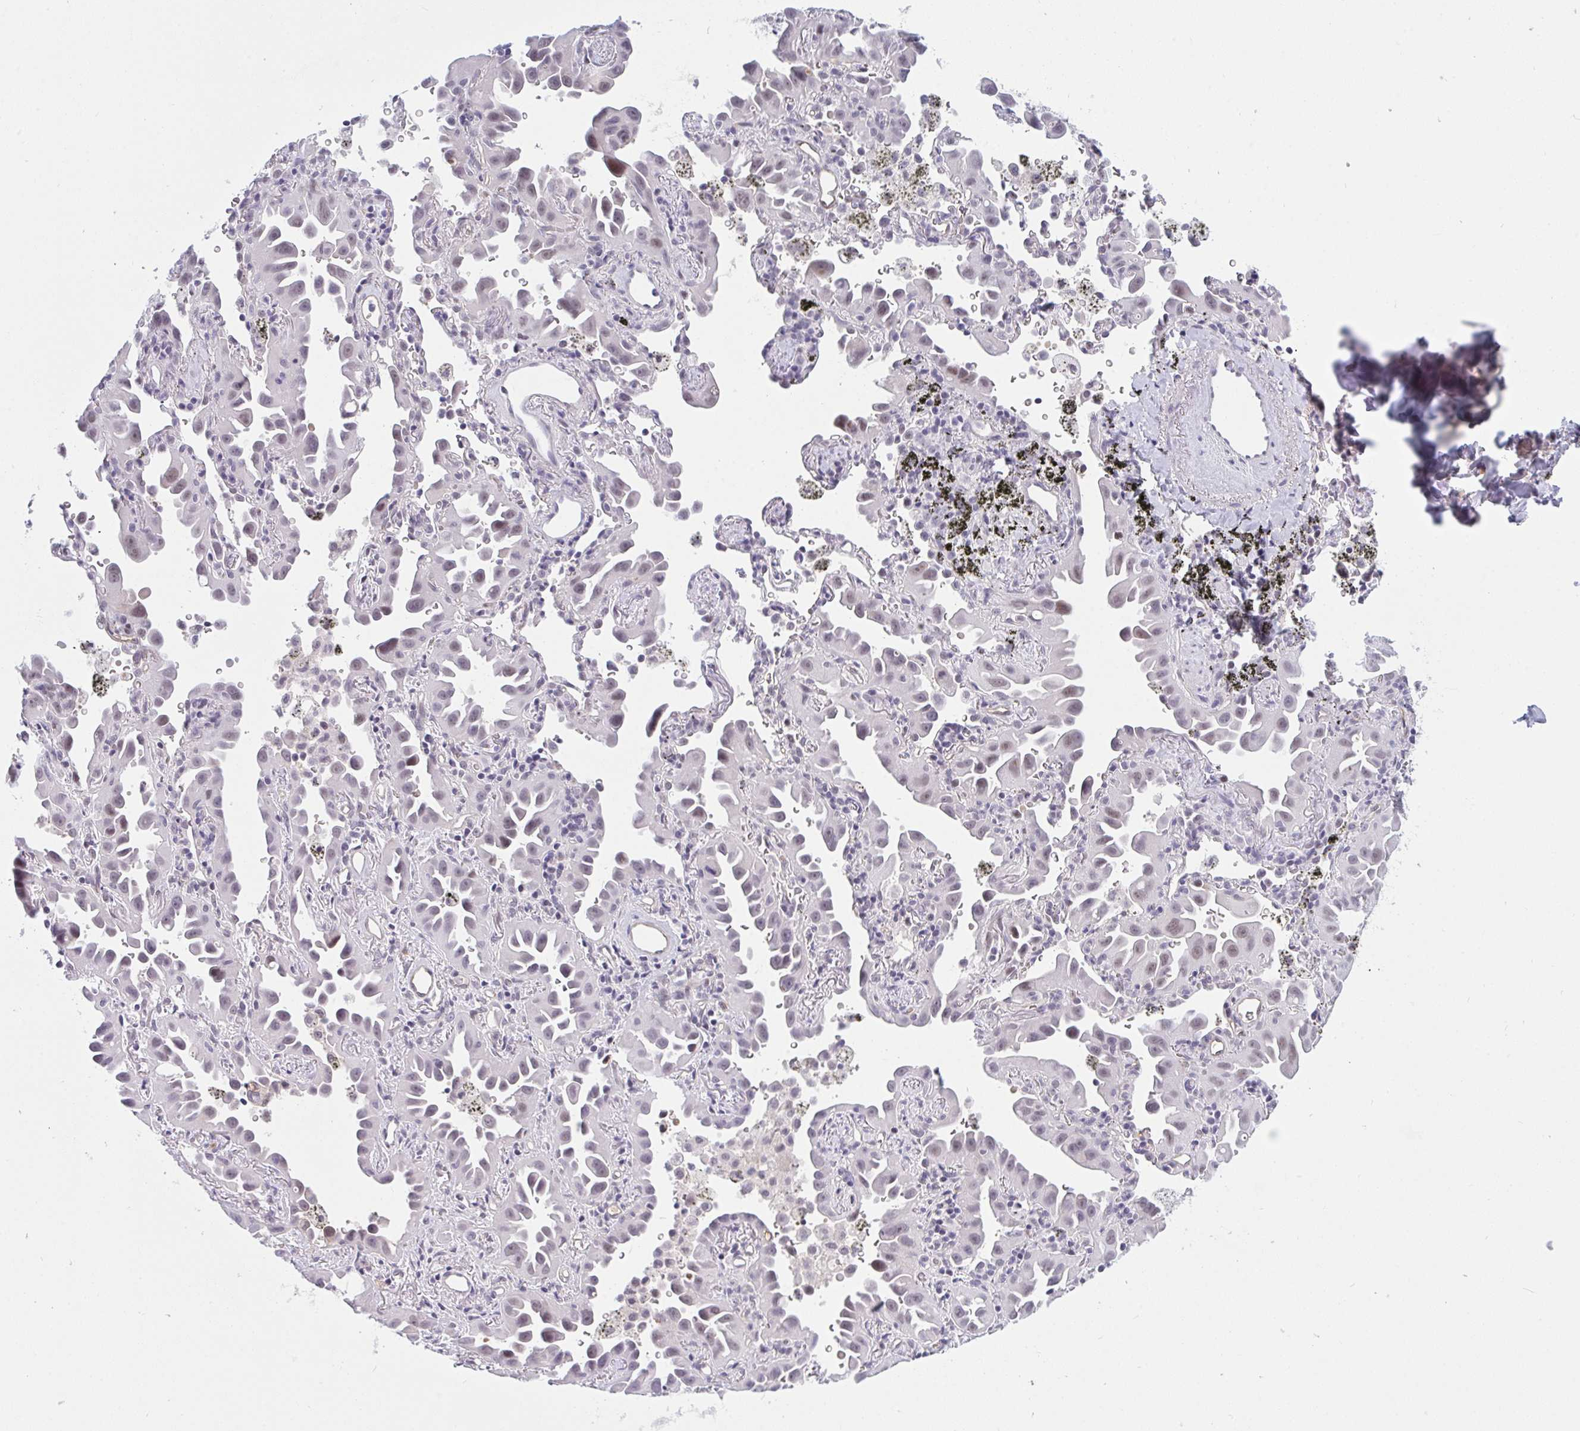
{"staining": {"intensity": "weak", "quantity": "<25%", "location": "nuclear"}, "tissue": "lung cancer", "cell_type": "Tumor cells", "image_type": "cancer", "snomed": [{"axis": "morphology", "description": "Adenocarcinoma, NOS"}, {"axis": "topography", "description": "Lung"}], "caption": "Tumor cells are negative for protein expression in human lung adenocarcinoma.", "gene": "DSCAML1", "patient": {"sex": "male", "age": 68}}